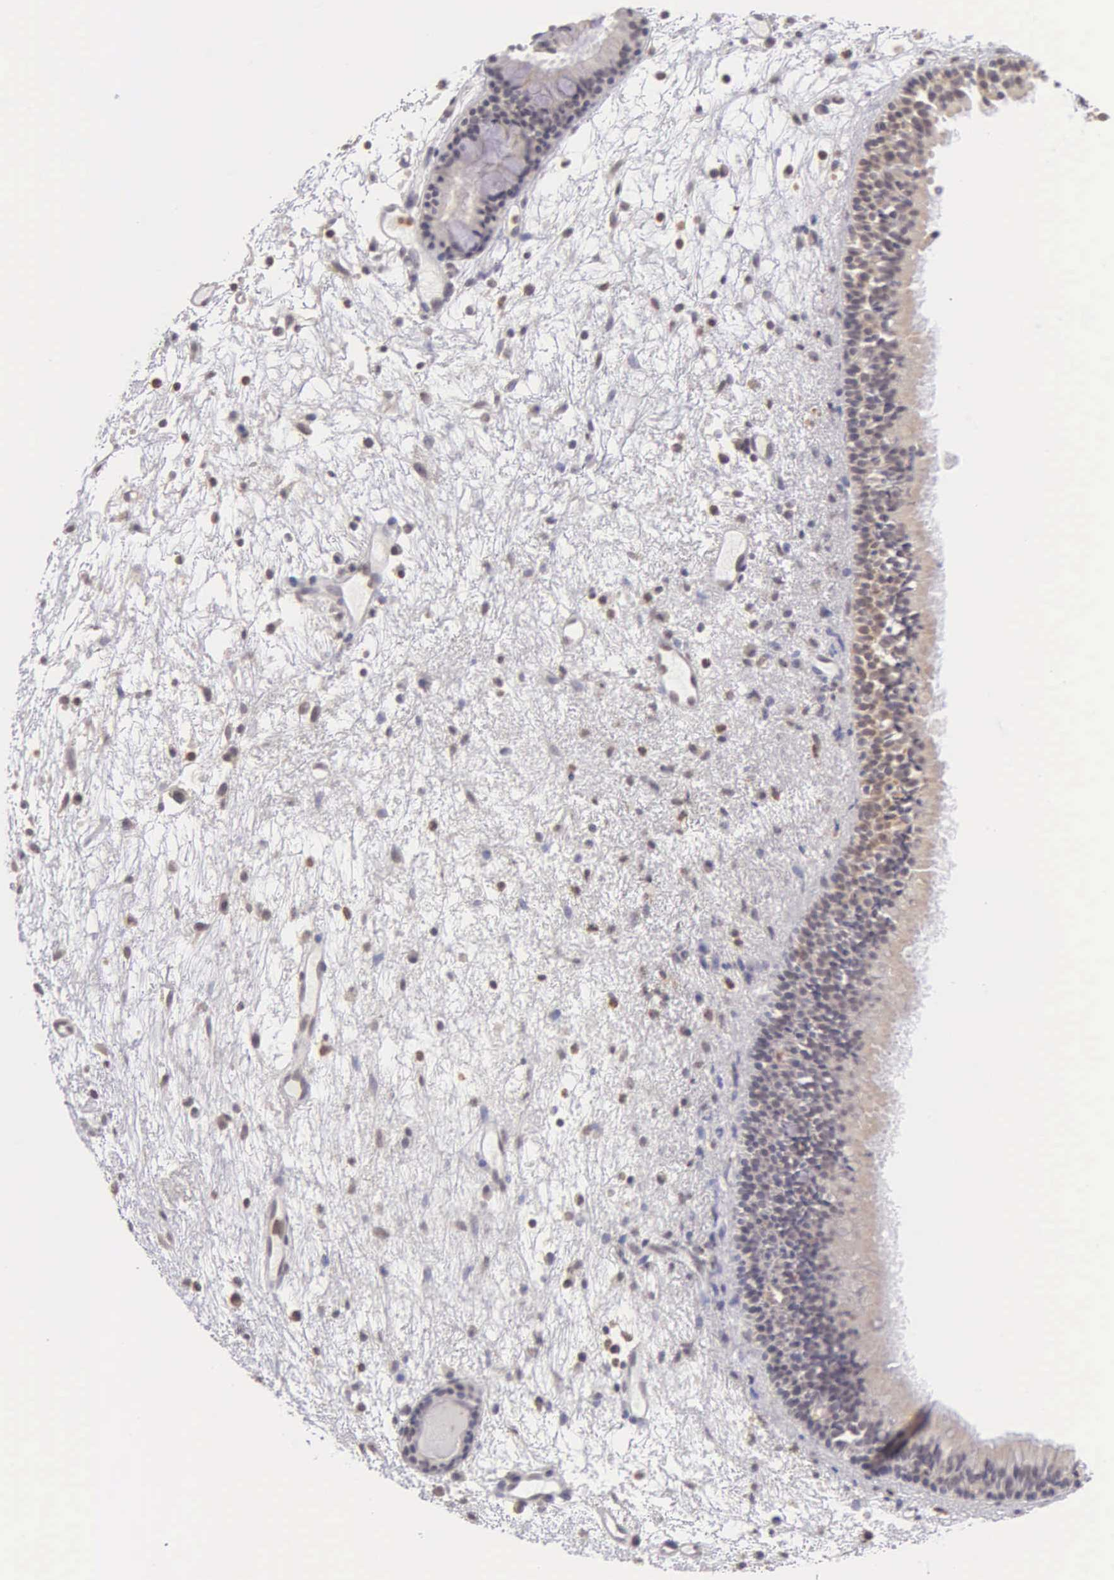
{"staining": {"intensity": "weak", "quantity": "25%-75%", "location": "cytoplasmic/membranous"}, "tissue": "nasopharynx", "cell_type": "Respiratory epithelial cells", "image_type": "normal", "snomed": [{"axis": "morphology", "description": "Normal tissue, NOS"}, {"axis": "topography", "description": "Nasopharynx"}], "caption": "Protein expression analysis of normal nasopharynx shows weak cytoplasmic/membranous staining in about 25%-75% of respiratory epithelial cells. The protein of interest is shown in brown color, while the nuclei are stained blue.", "gene": "BRD1", "patient": {"sex": "female", "age": 78}}